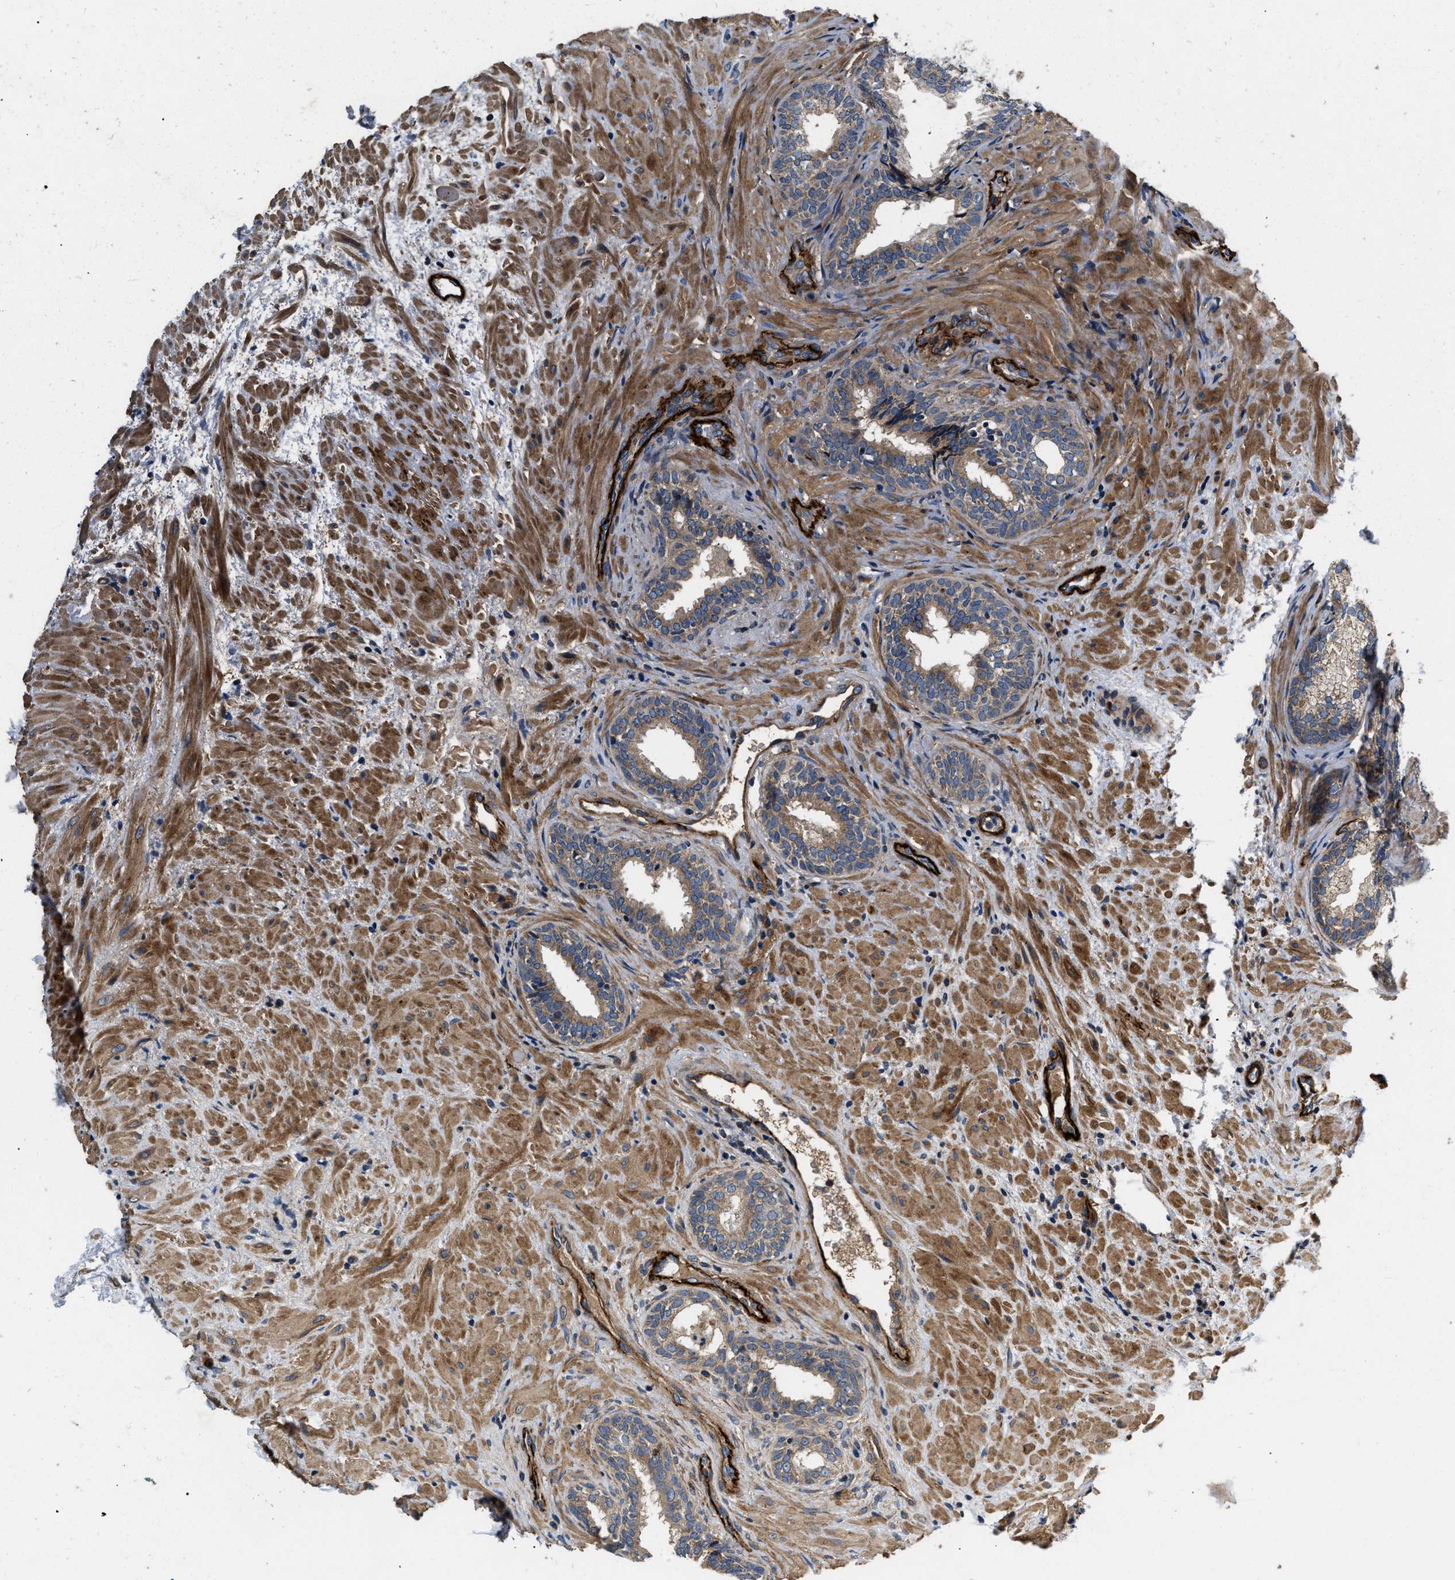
{"staining": {"intensity": "moderate", "quantity": ">75%", "location": "cytoplasmic/membranous"}, "tissue": "prostate", "cell_type": "Glandular cells", "image_type": "normal", "snomed": [{"axis": "morphology", "description": "Normal tissue, NOS"}, {"axis": "topography", "description": "Prostate"}], "caption": "Immunohistochemistry (IHC) of unremarkable human prostate displays medium levels of moderate cytoplasmic/membranous staining in about >75% of glandular cells. The staining is performed using DAB (3,3'-diaminobenzidine) brown chromogen to label protein expression. The nuclei are counter-stained blue using hematoxylin.", "gene": "NME6", "patient": {"sex": "male", "age": 76}}